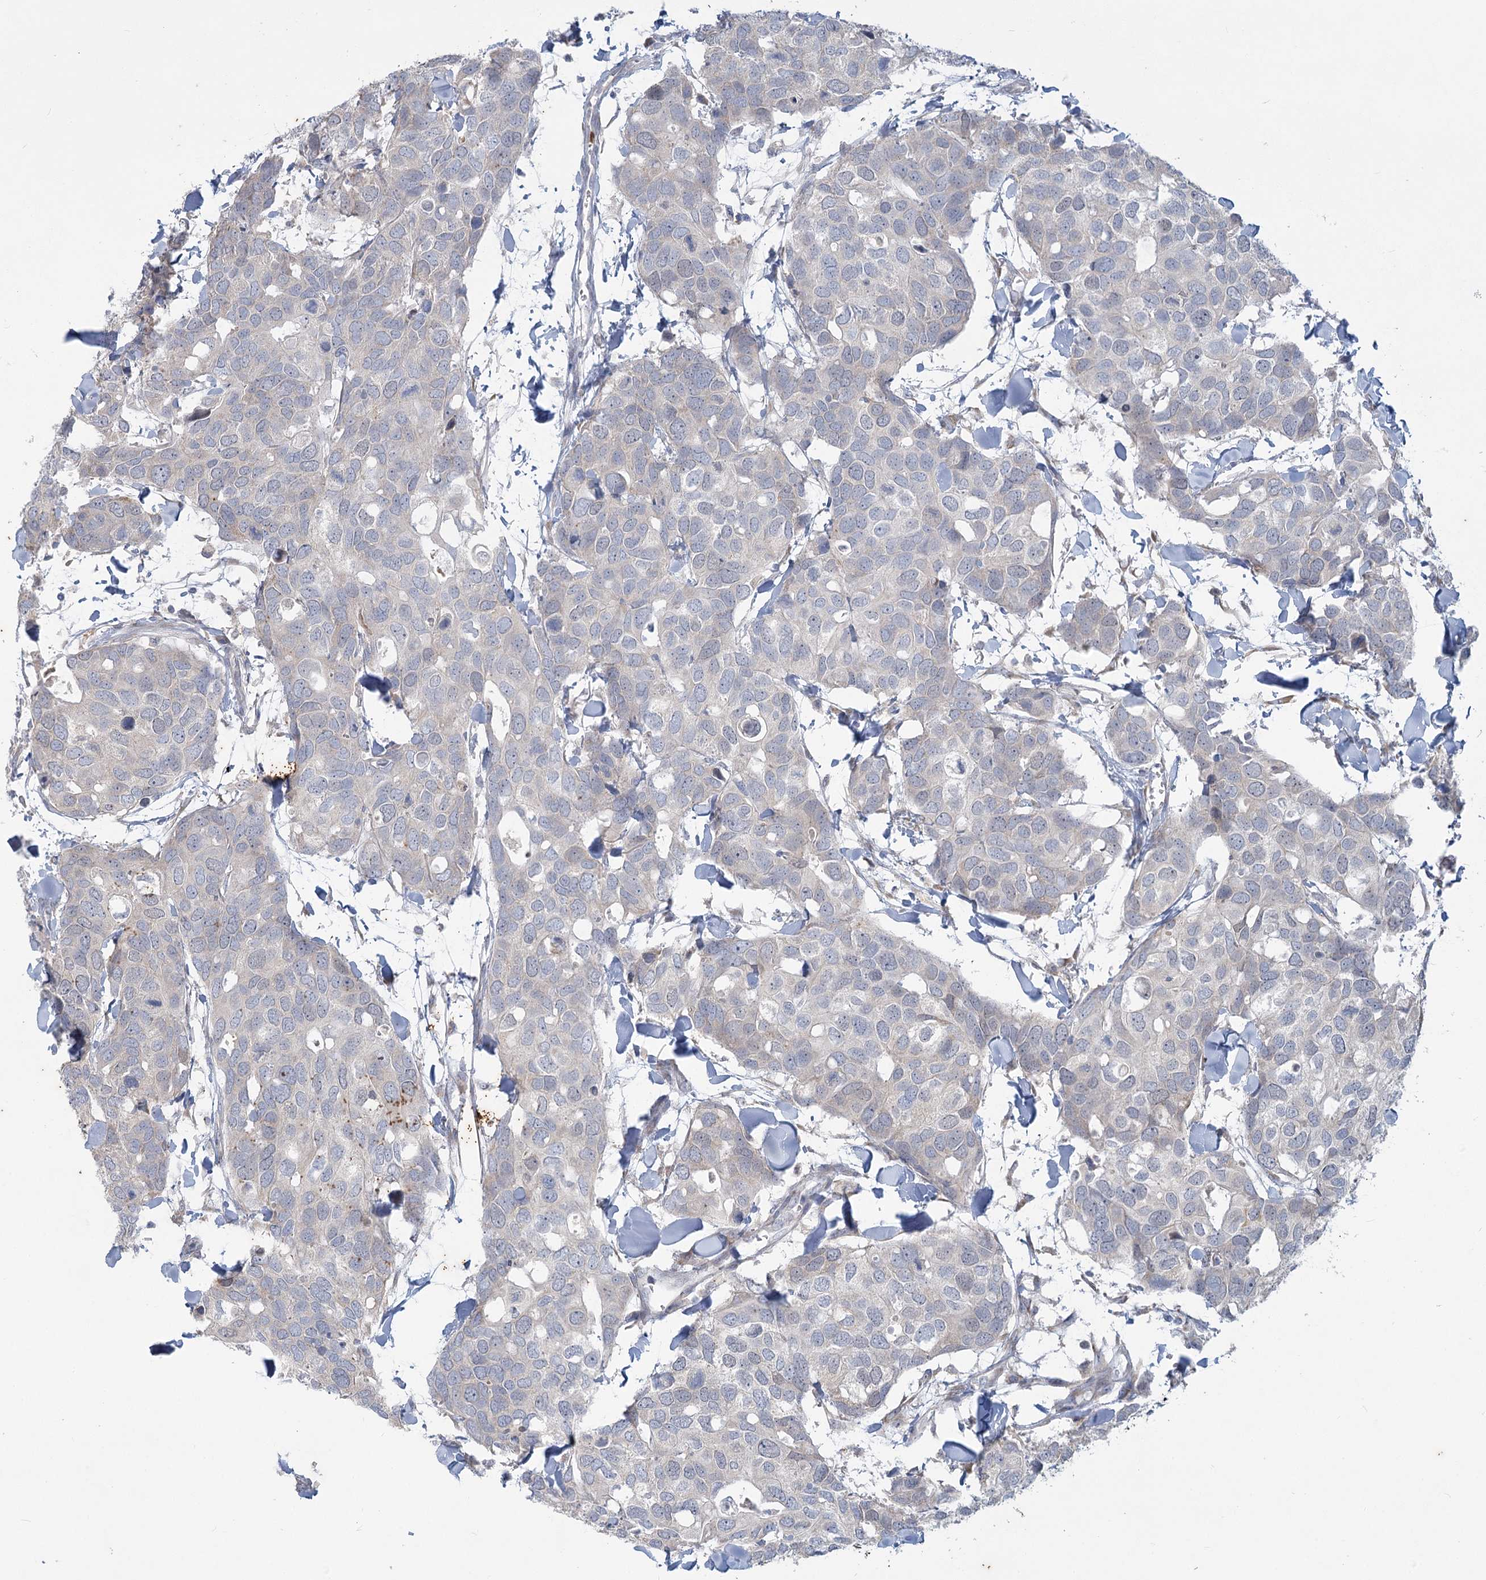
{"staining": {"intensity": "negative", "quantity": "none", "location": "none"}, "tissue": "breast cancer", "cell_type": "Tumor cells", "image_type": "cancer", "snomed": [{"axis": "morphology", "description": "Duct carcinoma"}, {"axis": "topography", "description": "Breast"}], "caption": "Tumor cells show no significant expression in breast cancer.", "gene": "PLA2G12A", "patient": {"sex": "female", "age": 83}}